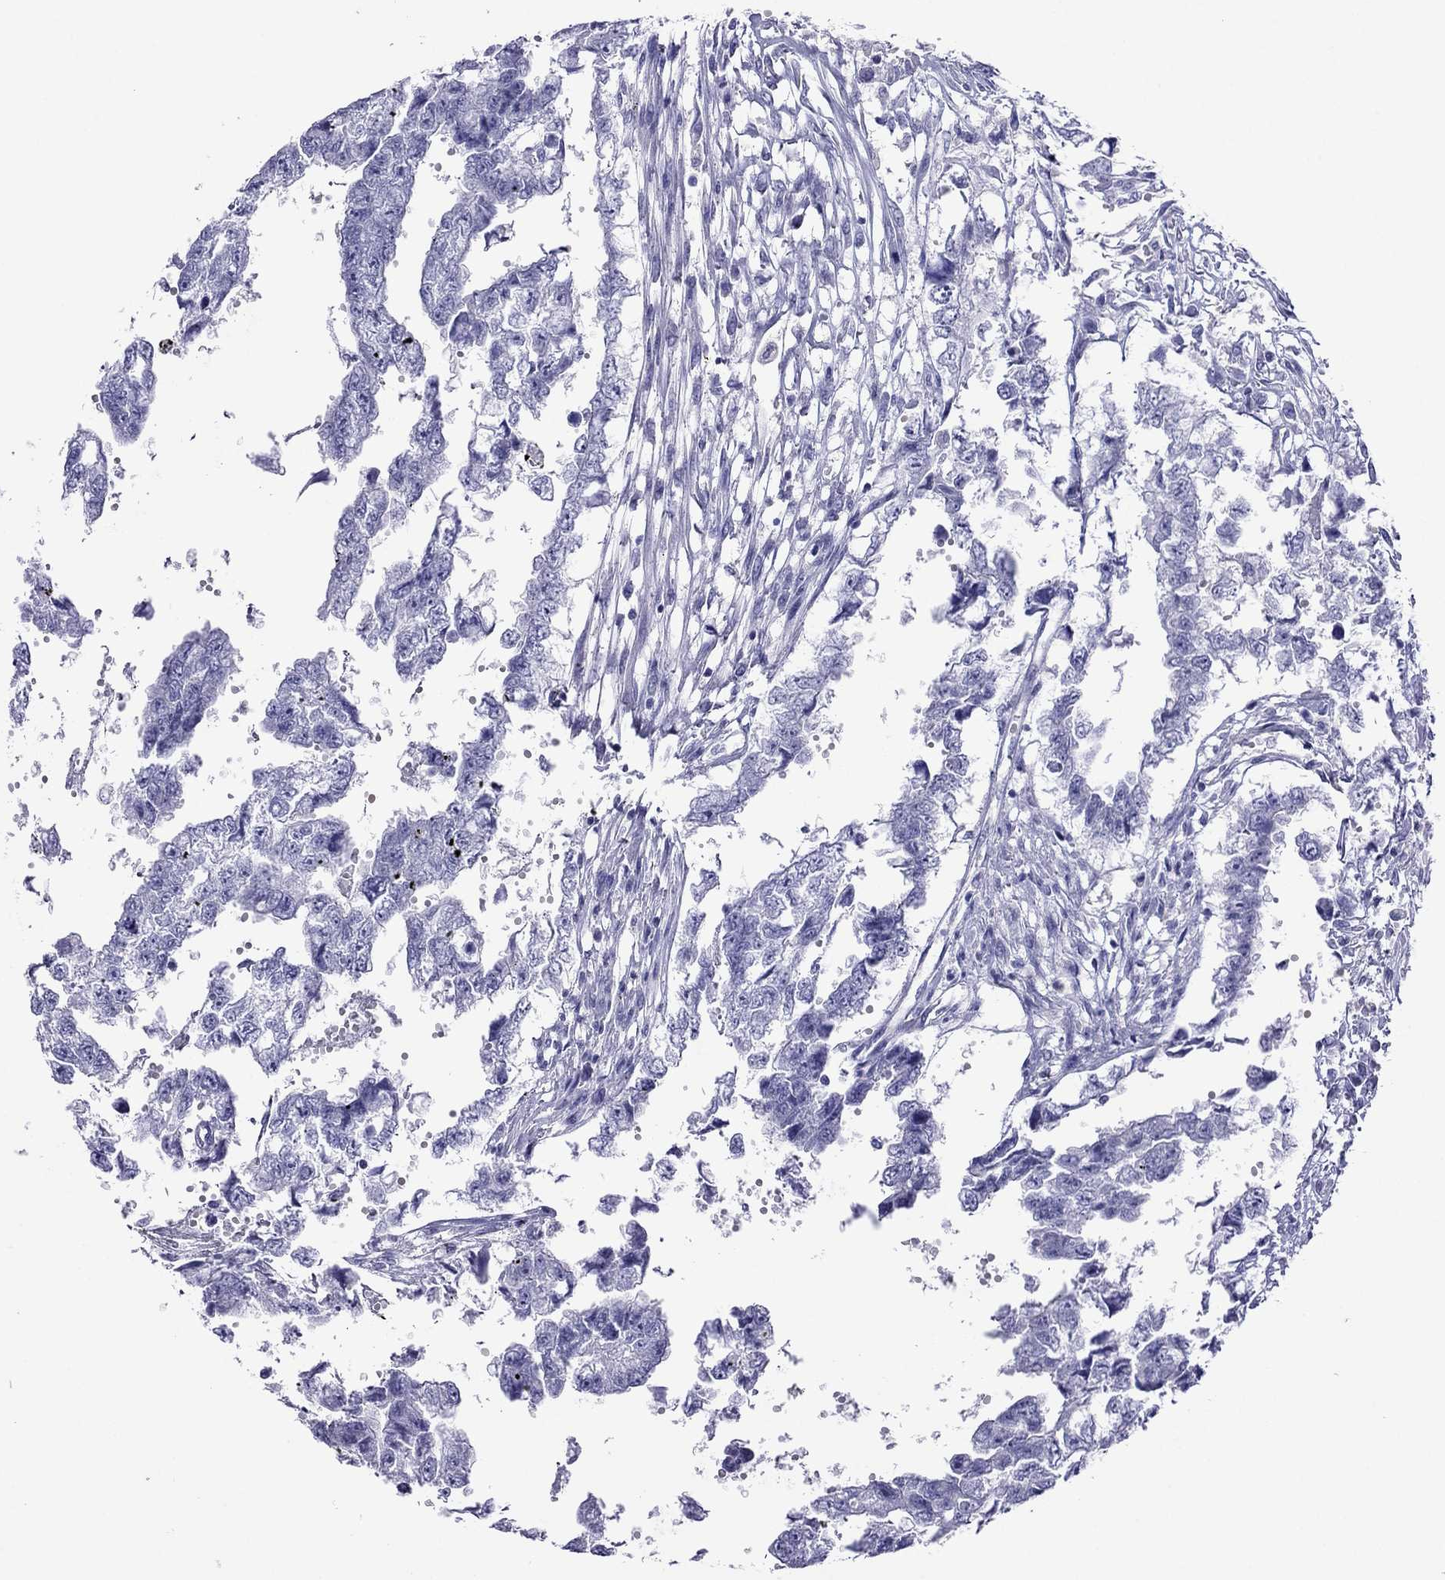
{"staining": {"intensity": "negative", "quantity": "none", "location": "none"}, "tissue": "testis cancer", "cell_type": "Tumor cells", "image_type": "cancer", "snomed": [{"axis": "morphology", "description": "Carcinoma, Embryonal, NOS"}, {"axis": "morphology", "description": "Teratoma, malignant, NOS"}, {"axis": "topography", "description": "Testis"}], "caption": "This is an immunohistochemistry image of testis cancer. There is no positivity in tumor cells.", "gene": "PCDHA6", "patient": {"sex": "male", "age": 44}}